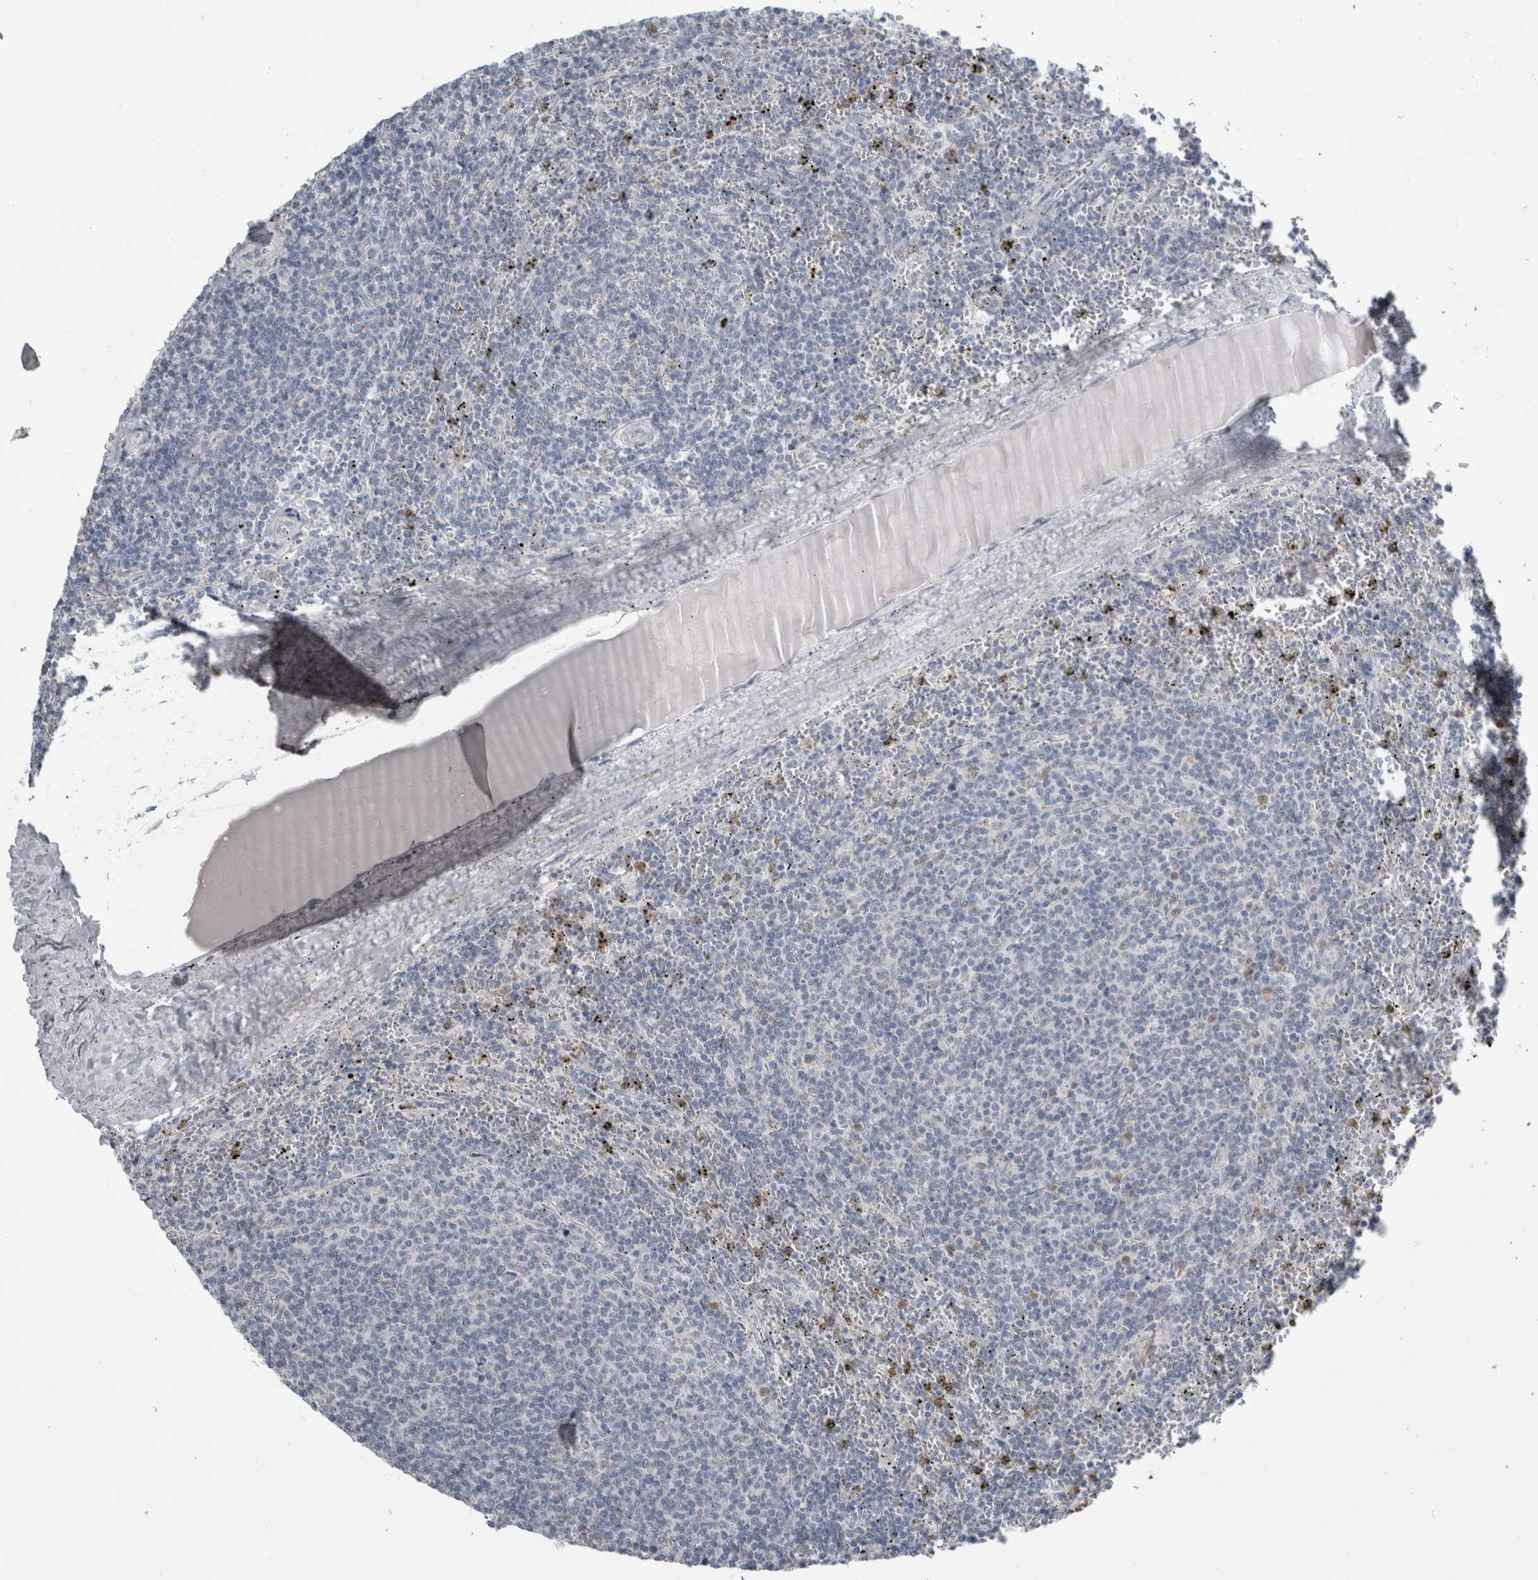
{"staining": {"intensity": "negative", "quantity": "none", "location": "none"}, "tissue": "lymphoma", "cell_type": "Tumor cells", "image_type": "cancer", "snomed": [{"axis": "morphology", "description": "Malignant lymphoma, non-Hodgkin's type, Low grade"}, {"axis": "topography", "description": "Spleen"}], "caption": "Immunohistochemistry (IHC) of human lymphoma demonstrates no staining in tumor cells.", "gene": "PLIN1", "patient": {"sex": "female", "age": 50}}